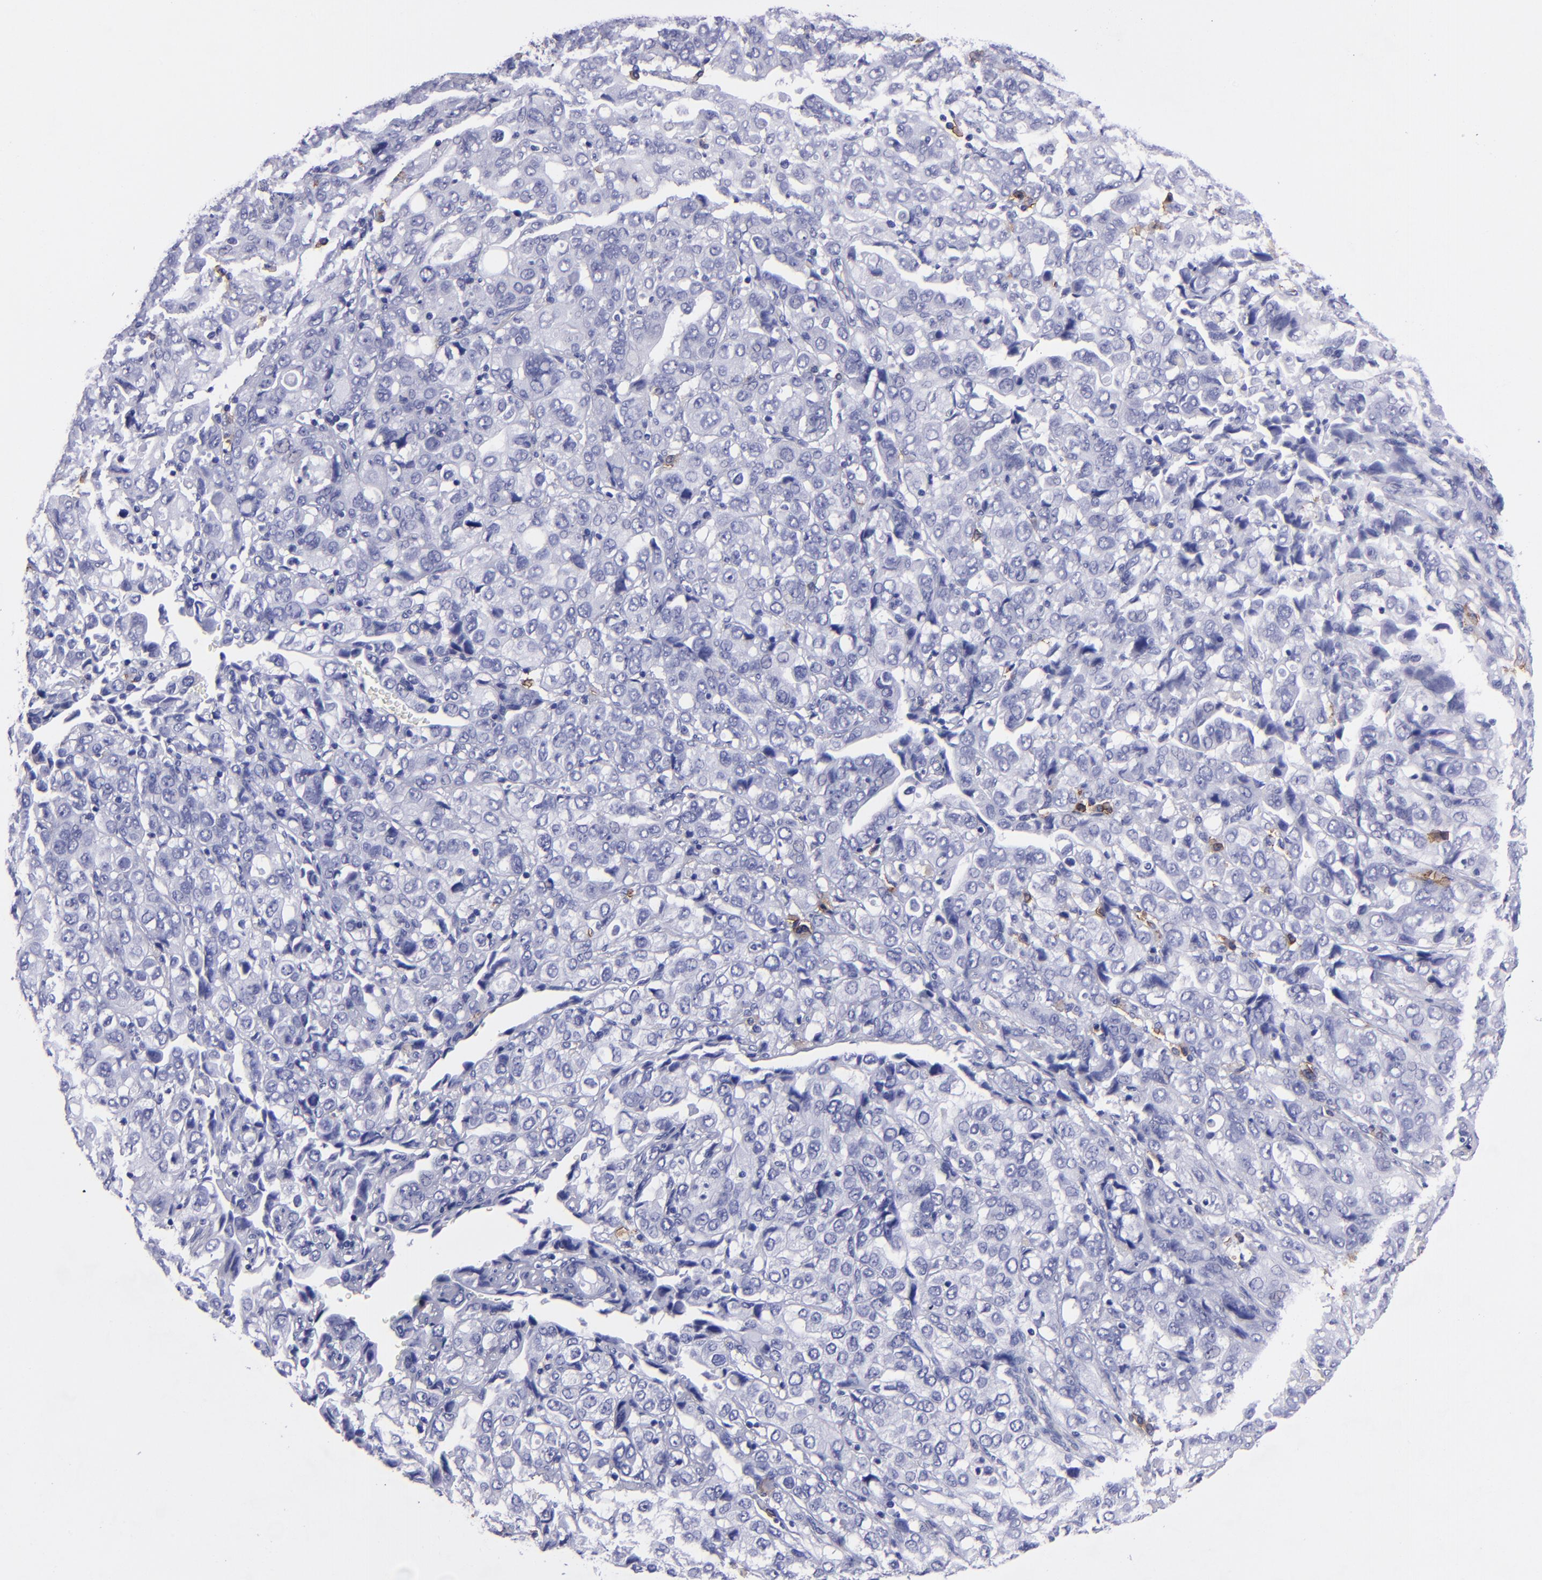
{"staining": {"intensity": "negative", "quantity": "none", "location": "none"}, "tissue": "stomach cancer", "cell_type": "Tumor cells", "image_type": "cancer", "snomed": [{"axis": "morphology", "description": "Adenocarcinoma, NOS"}, {"axis": "topography", "description": "Stomach, upper"}], "caption": "Tumor cells show no significant protein staining in adenocarcinoma (stomach). The staining is performed using DAB brown chromogen with nuclei counter-stained in using hematoxylin.", "gene": "CD38", "patient": {"sex": "male", "age": 76}}